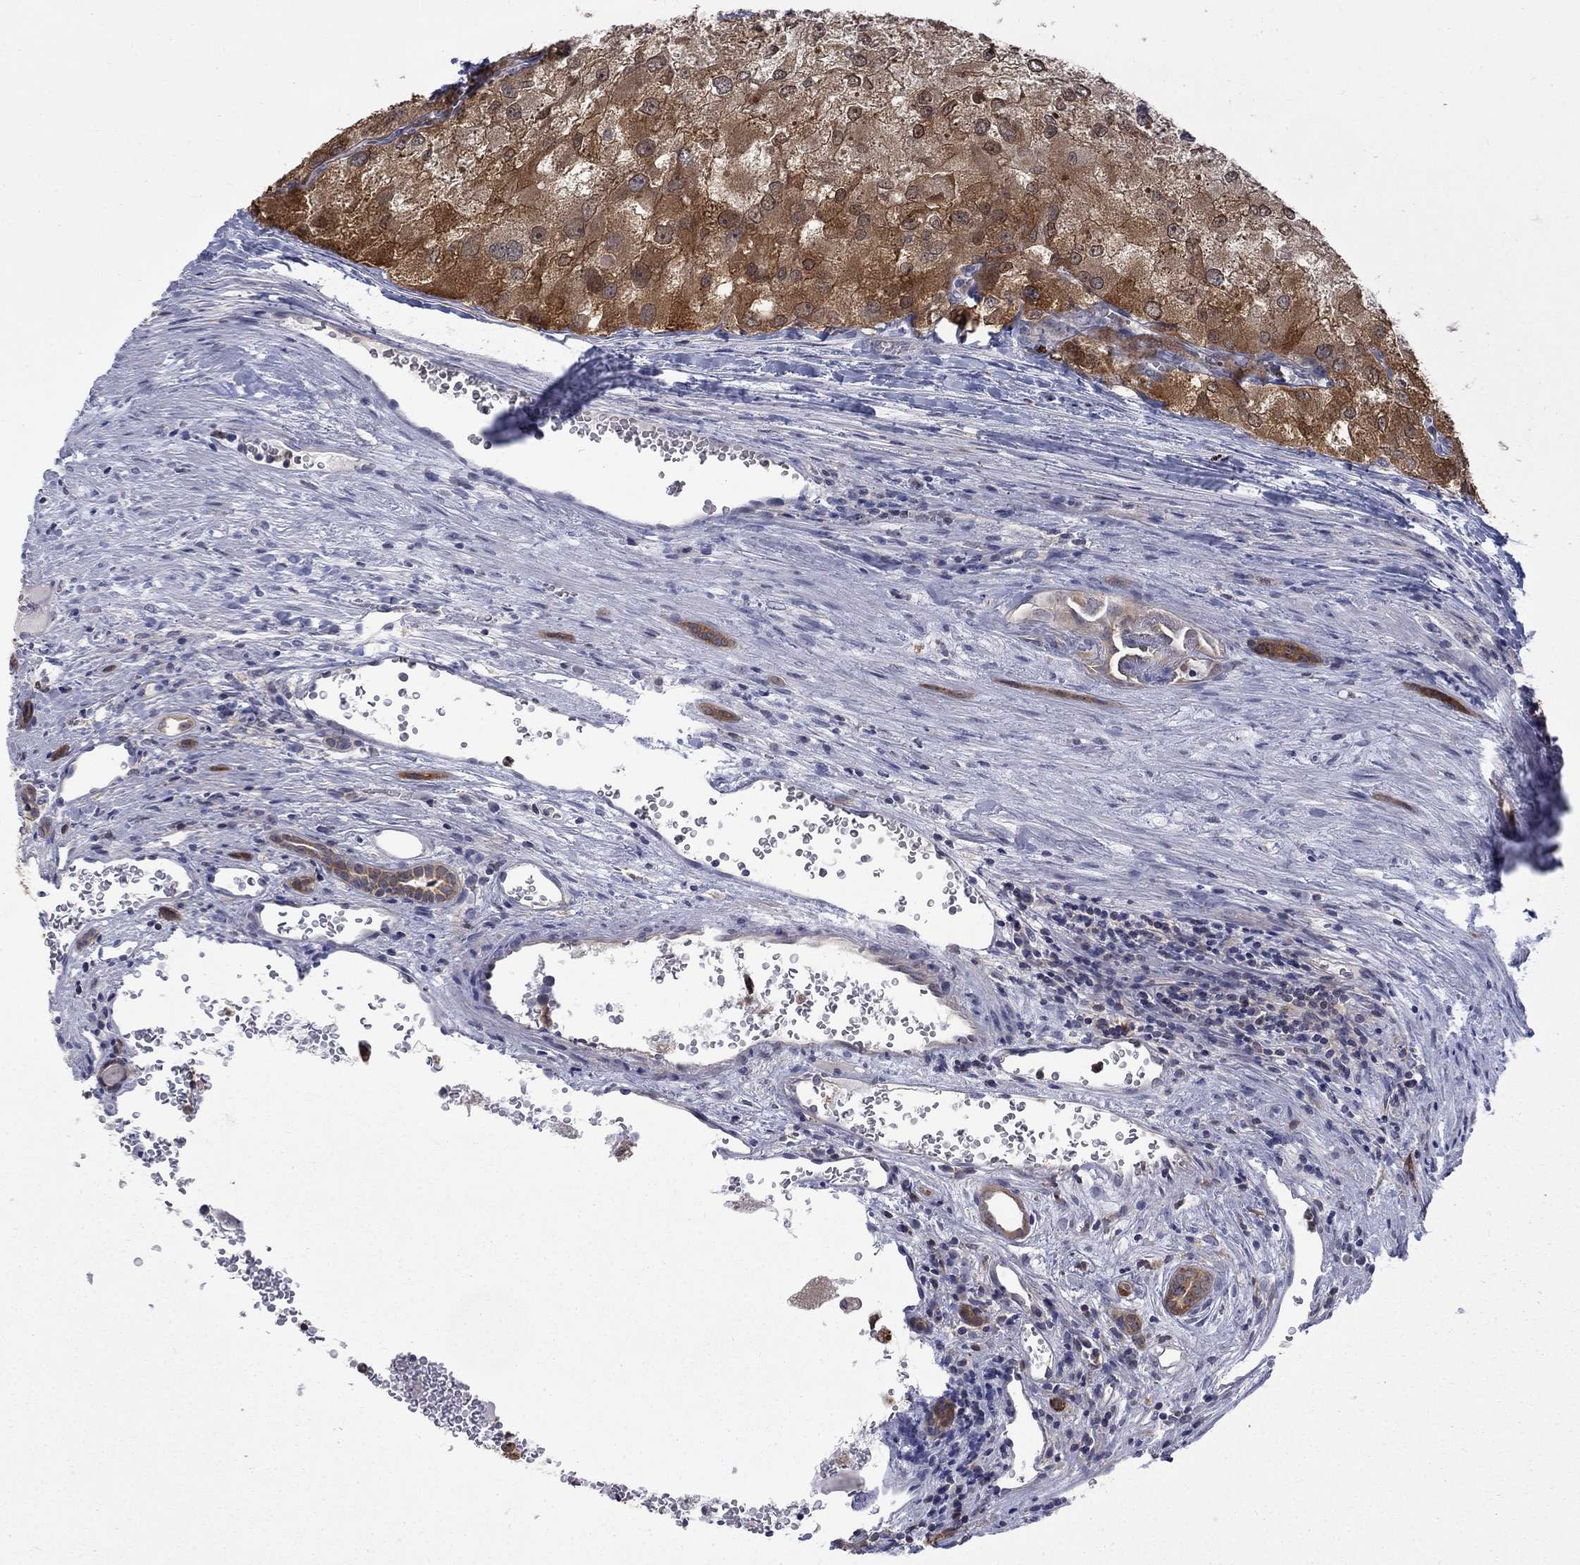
{"staining": {"intensity": "moderate", "quantity": "25%-75%", "location": "cytoplasmic/membranous"}, "tissue": "renal cancer", "cell_type": "Tumor cells", "image_type": "cancer", "snomed": [{"axis": "morphology", "description": "Adenocarcinoma, NOS"}, {"axis": "topography", "description": "Kidney"}], "caption": "Renal adenocarcinoma stained with a protein marker demonstrates moderate staining in tumor cells.", "gene": "HKDC1", "patient": {"sex": "female", "age": 70}}